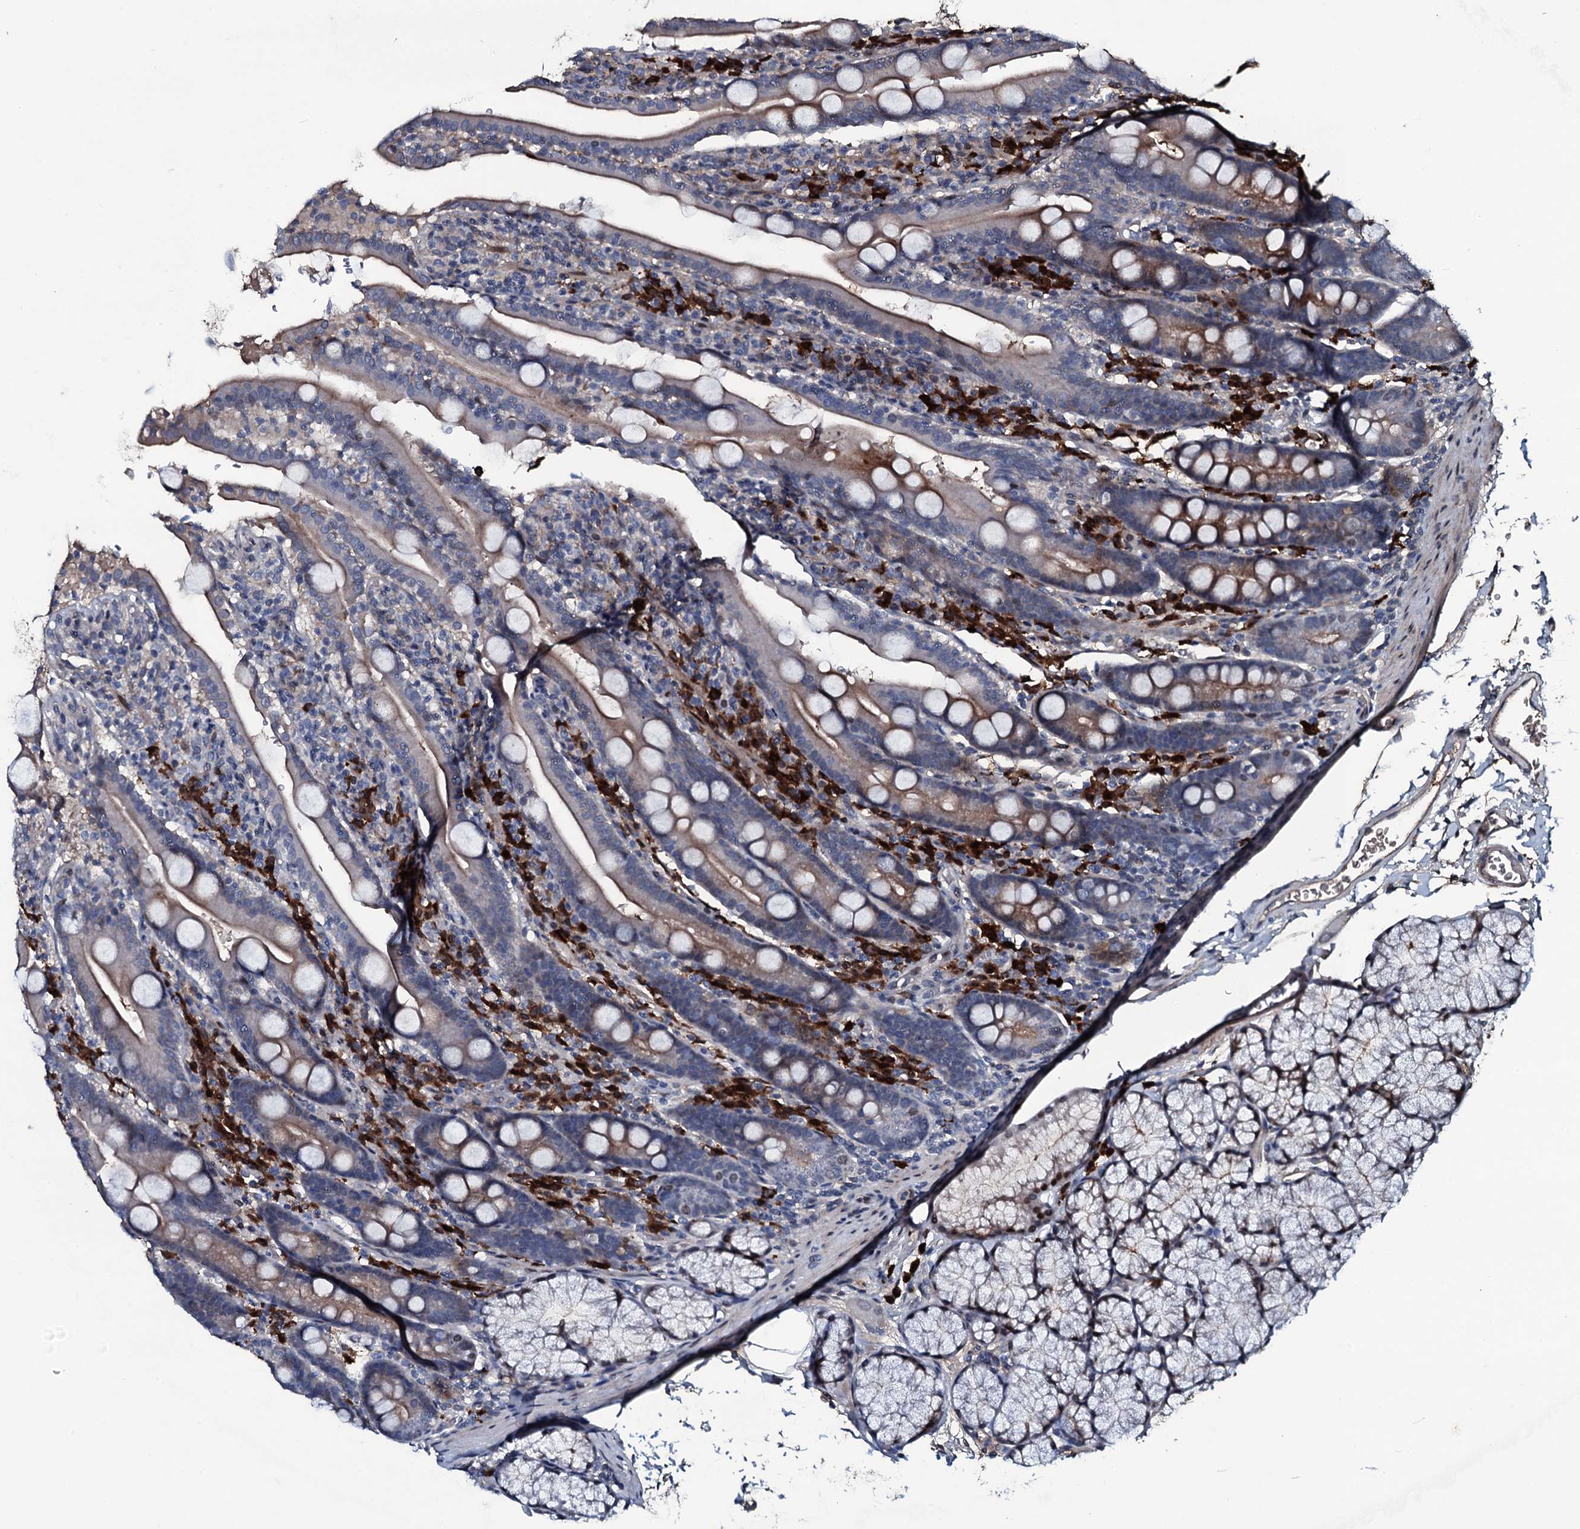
{"staining": {"intensity": "moderate", "quantity": "<25%", "location": "cytoplasmic/membranous"}, "tissue": "duodenum", "cell_type": "Glandular cells", "image_type": "normal", "snomed": [{"axis": "morphology", "description": "Normal tissue, NOS"}, {"axis": "topography", "description": "Duodenum"}], "caption": "Immunohistochemical staining of normal duodenum displays <25% levels of moderate cytoplasmic/membranous protein positivity in approximately <25% of glandular cells. Immunohistochemistry (ihc) stains the protein in brown and the nuclei are stained blue.", "gene": "LYG2", "patient": {"sex": "male", "age": 35}}